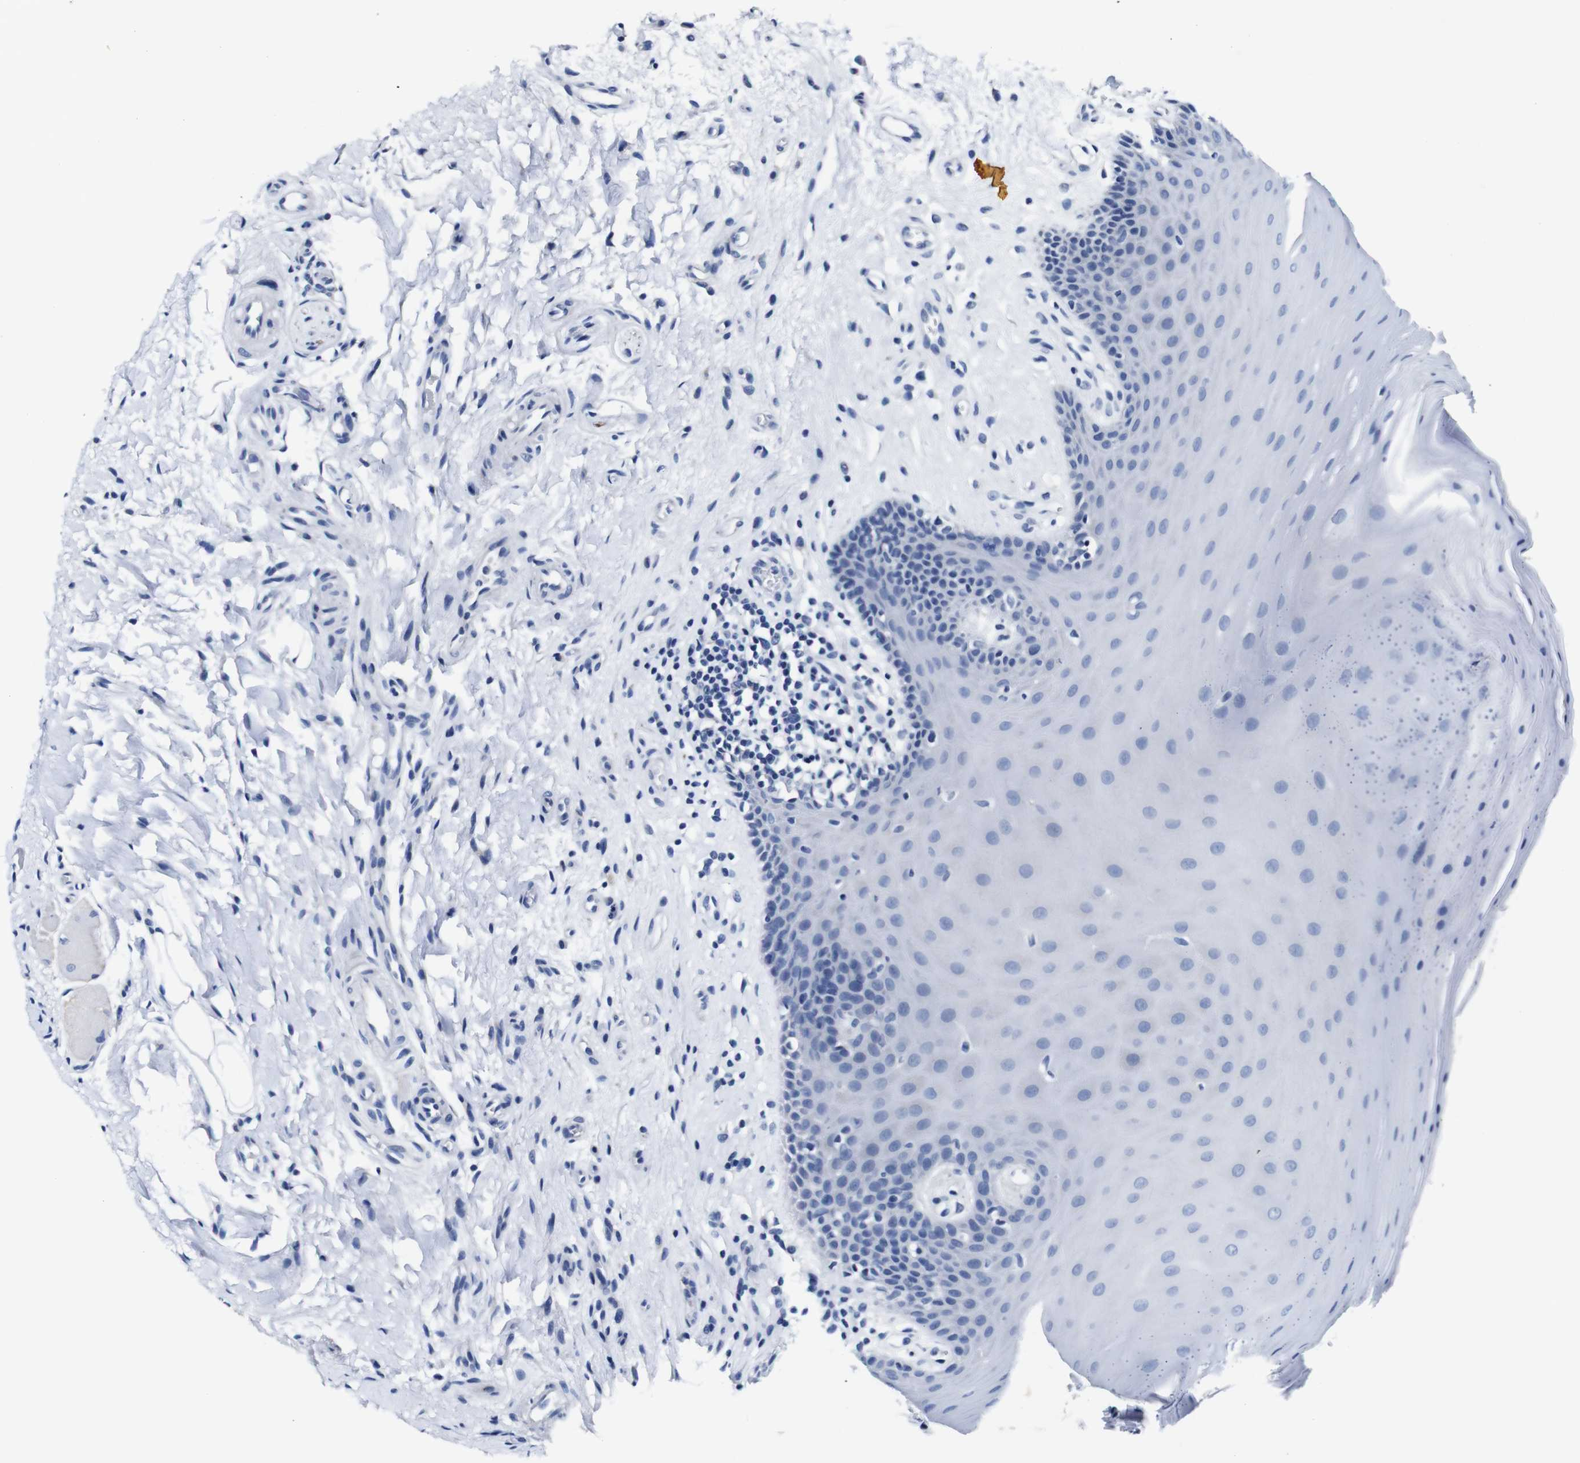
{"staining": {"intensity": "negative", "quantity": "none", "location": "none"}, "tissue": "oral mucosa", "cell_type": "Squamous epithelial cells", "image_type": "normal", "snomed": [{"axis": "morphology", "description": "Normal tissue, NOS"}, {"axis": "topography", "description": "Skeletal muscle"}, {"axis": "topography", "description": "Oral tissue"}], "caption": "Squamous epithelial cells show no significant protein positivity in unremarkable oral mucosa.", "gene": "SNX19", "patient": {"sex": "male", "age": 58}}